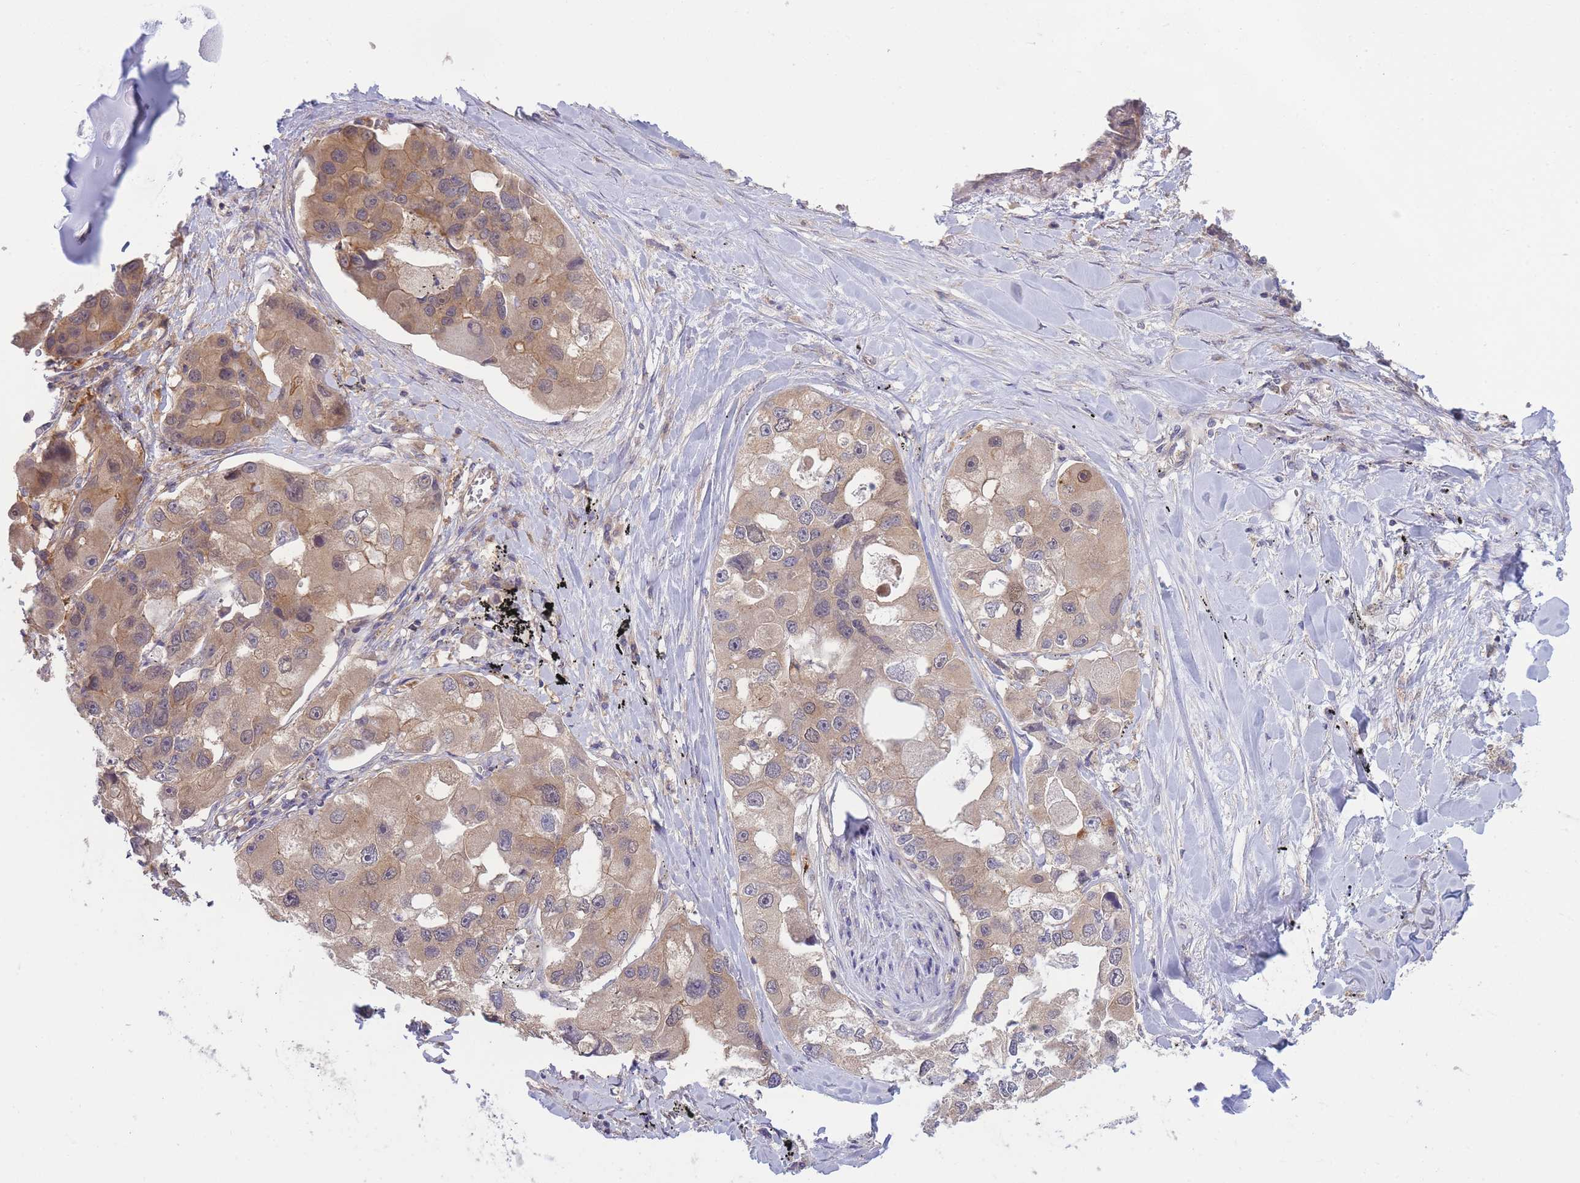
{"staining": {"intensity": "moderate", "quantity": ">75%", "location": "cytoplasmic/membranous"}, "tissue": "lung cancer", "cell_type": "Tumor cells", "image_type": "cancer", "snomed": [{"axis": "morphology", "description": "Adenocarcinoma, NOS"}, {"axis": "topography", "description": "Lung"}], "caption": "High-magnification brightfield microscopy of lung cancer (adenocarcinoma) stained with DAB (3,3'-diaminobenzidine) (brown) and counterstained with hematoxylin (blue). tumor cells exhibit moderate cytoplasmic/membranous staining is appreciated in approximately>75% of cells. The staining was performed using DAB, with brown indicating positive protein expression. Nuclei are stained blue with hematoxylin.", "gene": "PFDN6", "patient": {"sex": "female", "age": 54}}